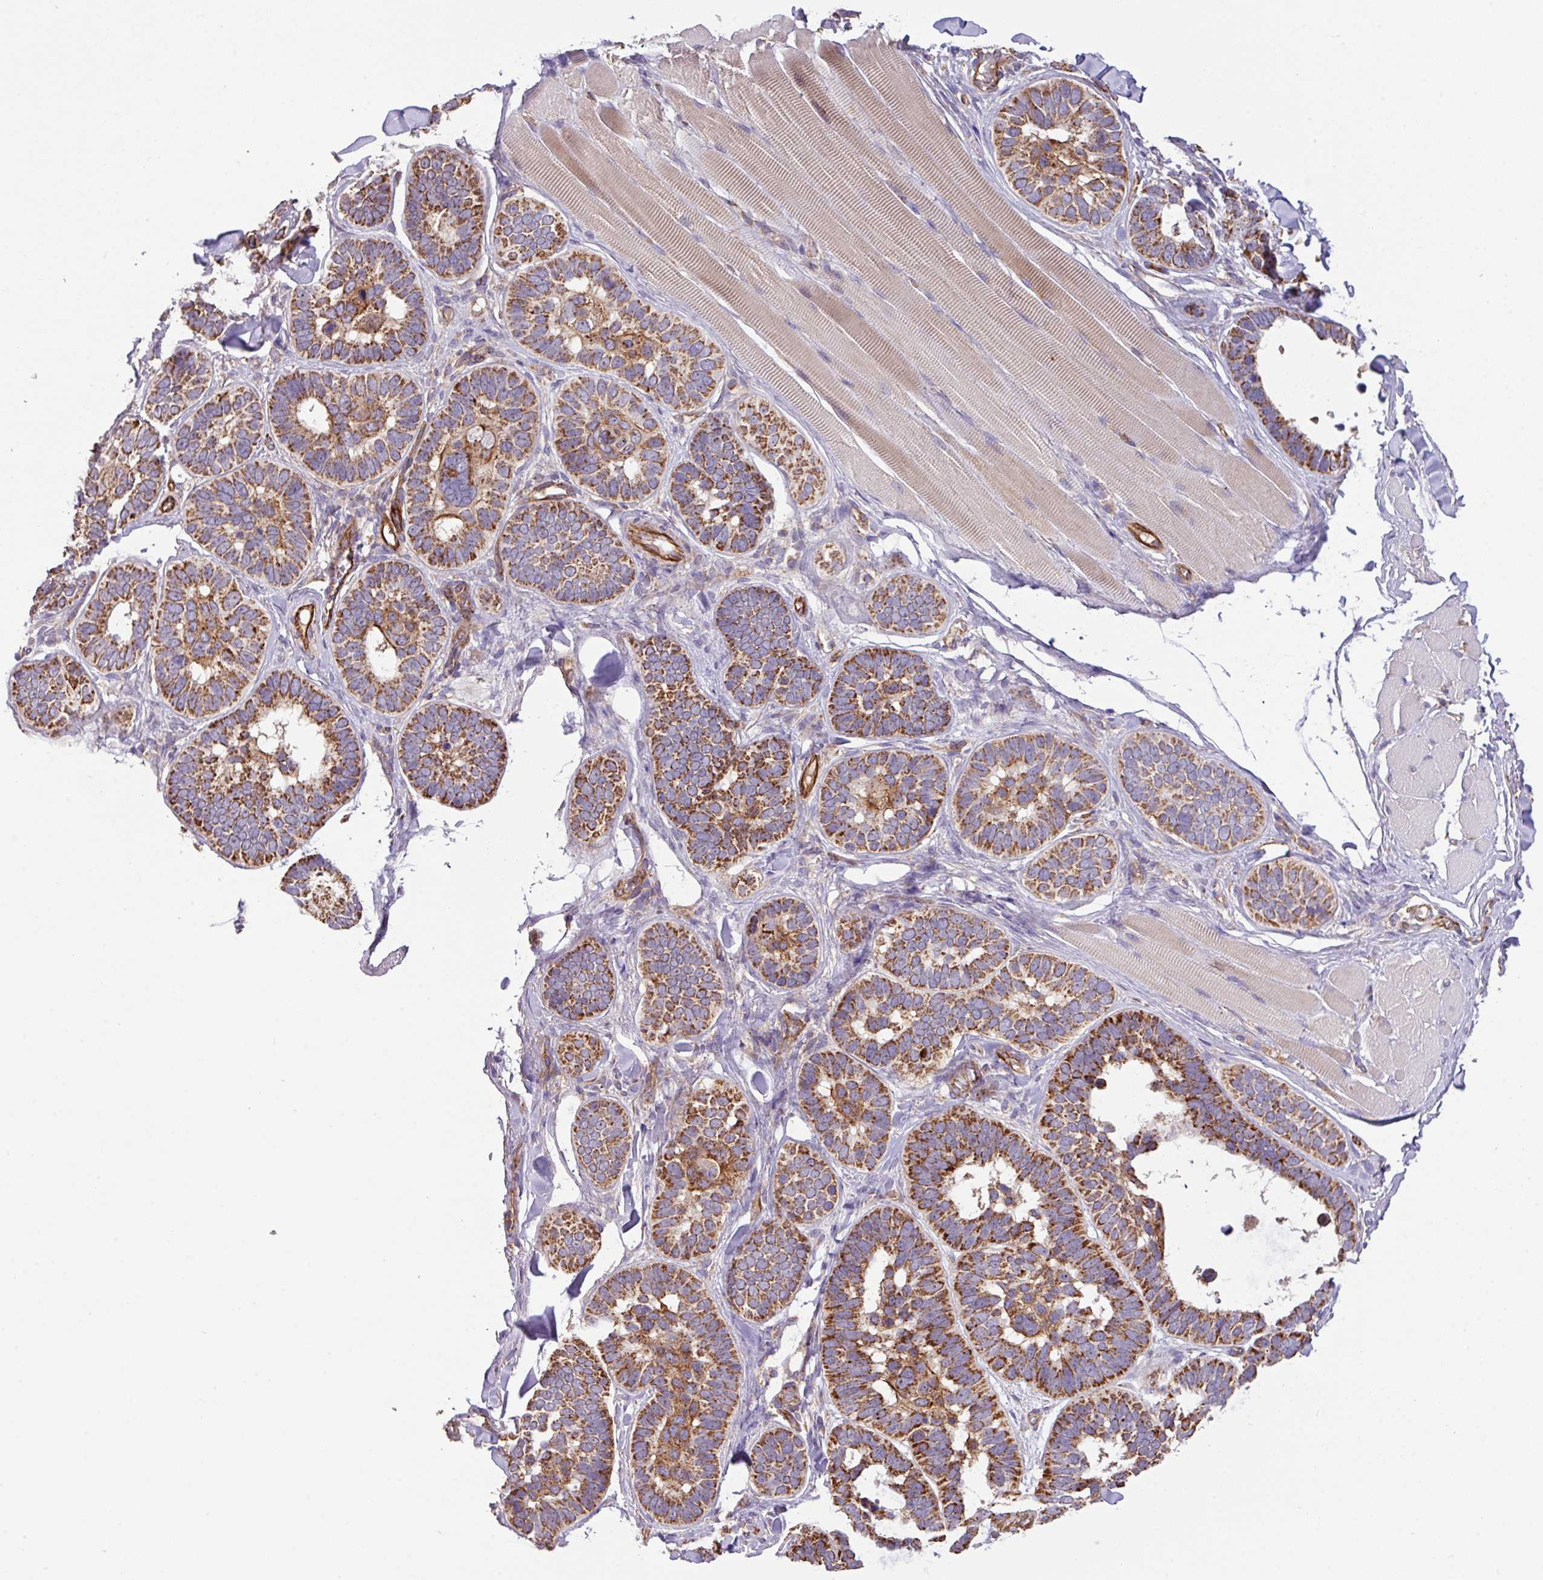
{"staining": {"intensity": "strong", "quantity": ">75%", "location": "cytoplasmic/membranous"}, "tissue": "skin cancer", "cell_type": "Tumor cells", "image_type": "cancer", "snomed": [{"axis": "morphology", "description": "Basal cell carcinoma"}, {"axis": "topography", "description": "Skin"}], "caption": "An image of human basal cell carcinoma (skin) stained for a protein reveals strong cytoplasmic/membranous brown staining in tumor cells.", "gene": "LRRC53", "patient": {"sex": "male", "age": 62}}